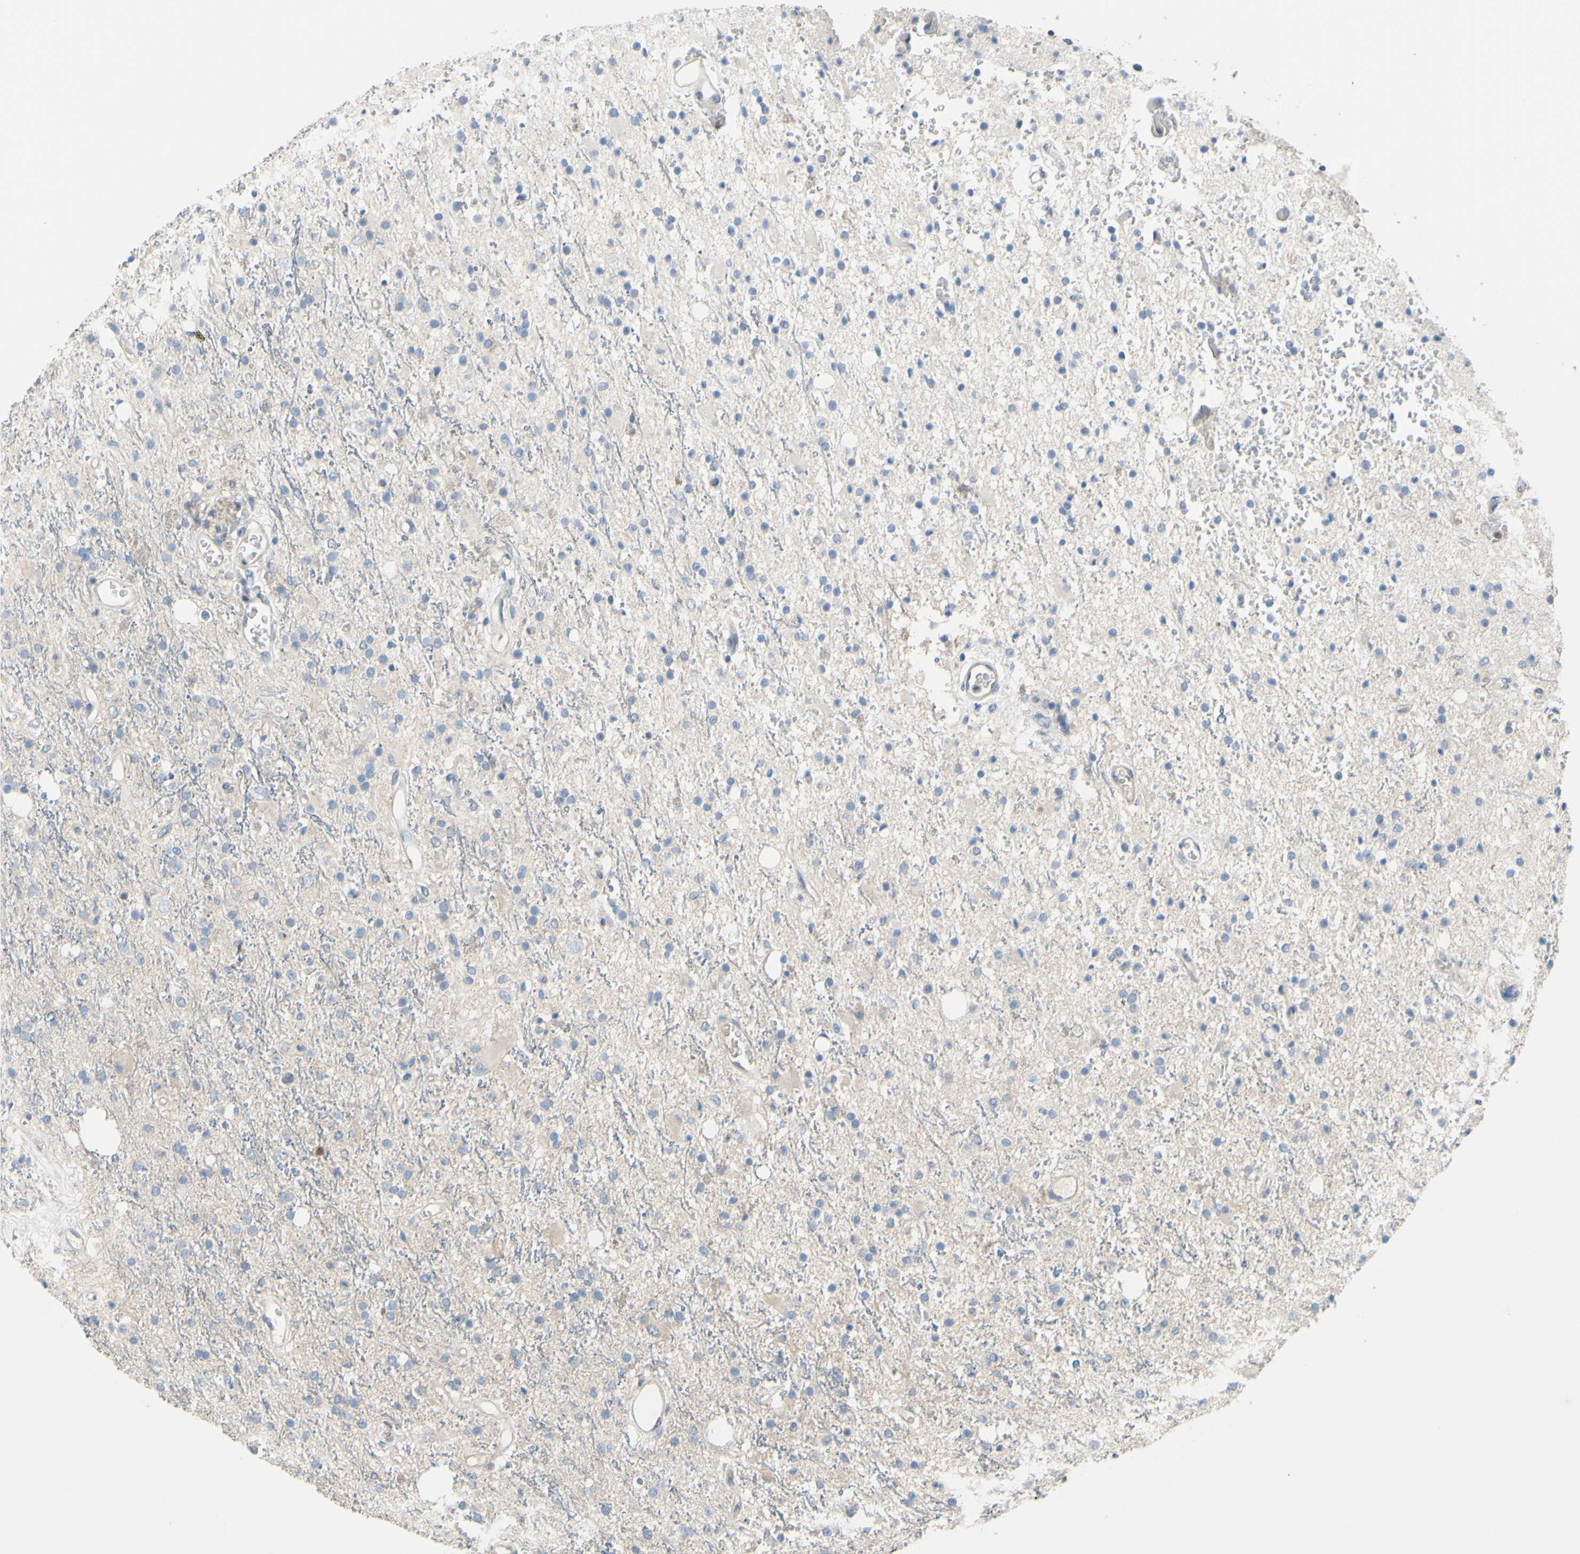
{"staining": {"intensity": "weak", "quantity": "<25%", "location": "cytoplasmic/membranous"}, "tissue": "glioma", "cell_type": "Tumor cells", "image_type": "cancer", "snomed": [{"axis": "morphology", "description": "Glioma, malignant, High grade"}, {"axis": "topography", "description": "Brain"}], "caption": "Human malignant high-grade glioma stained for a protein using immunohistochemistry exhibits no positivity in tumor cells.", "gene": "UPK3B", "patient": {"sex": "male", "age": 47}}